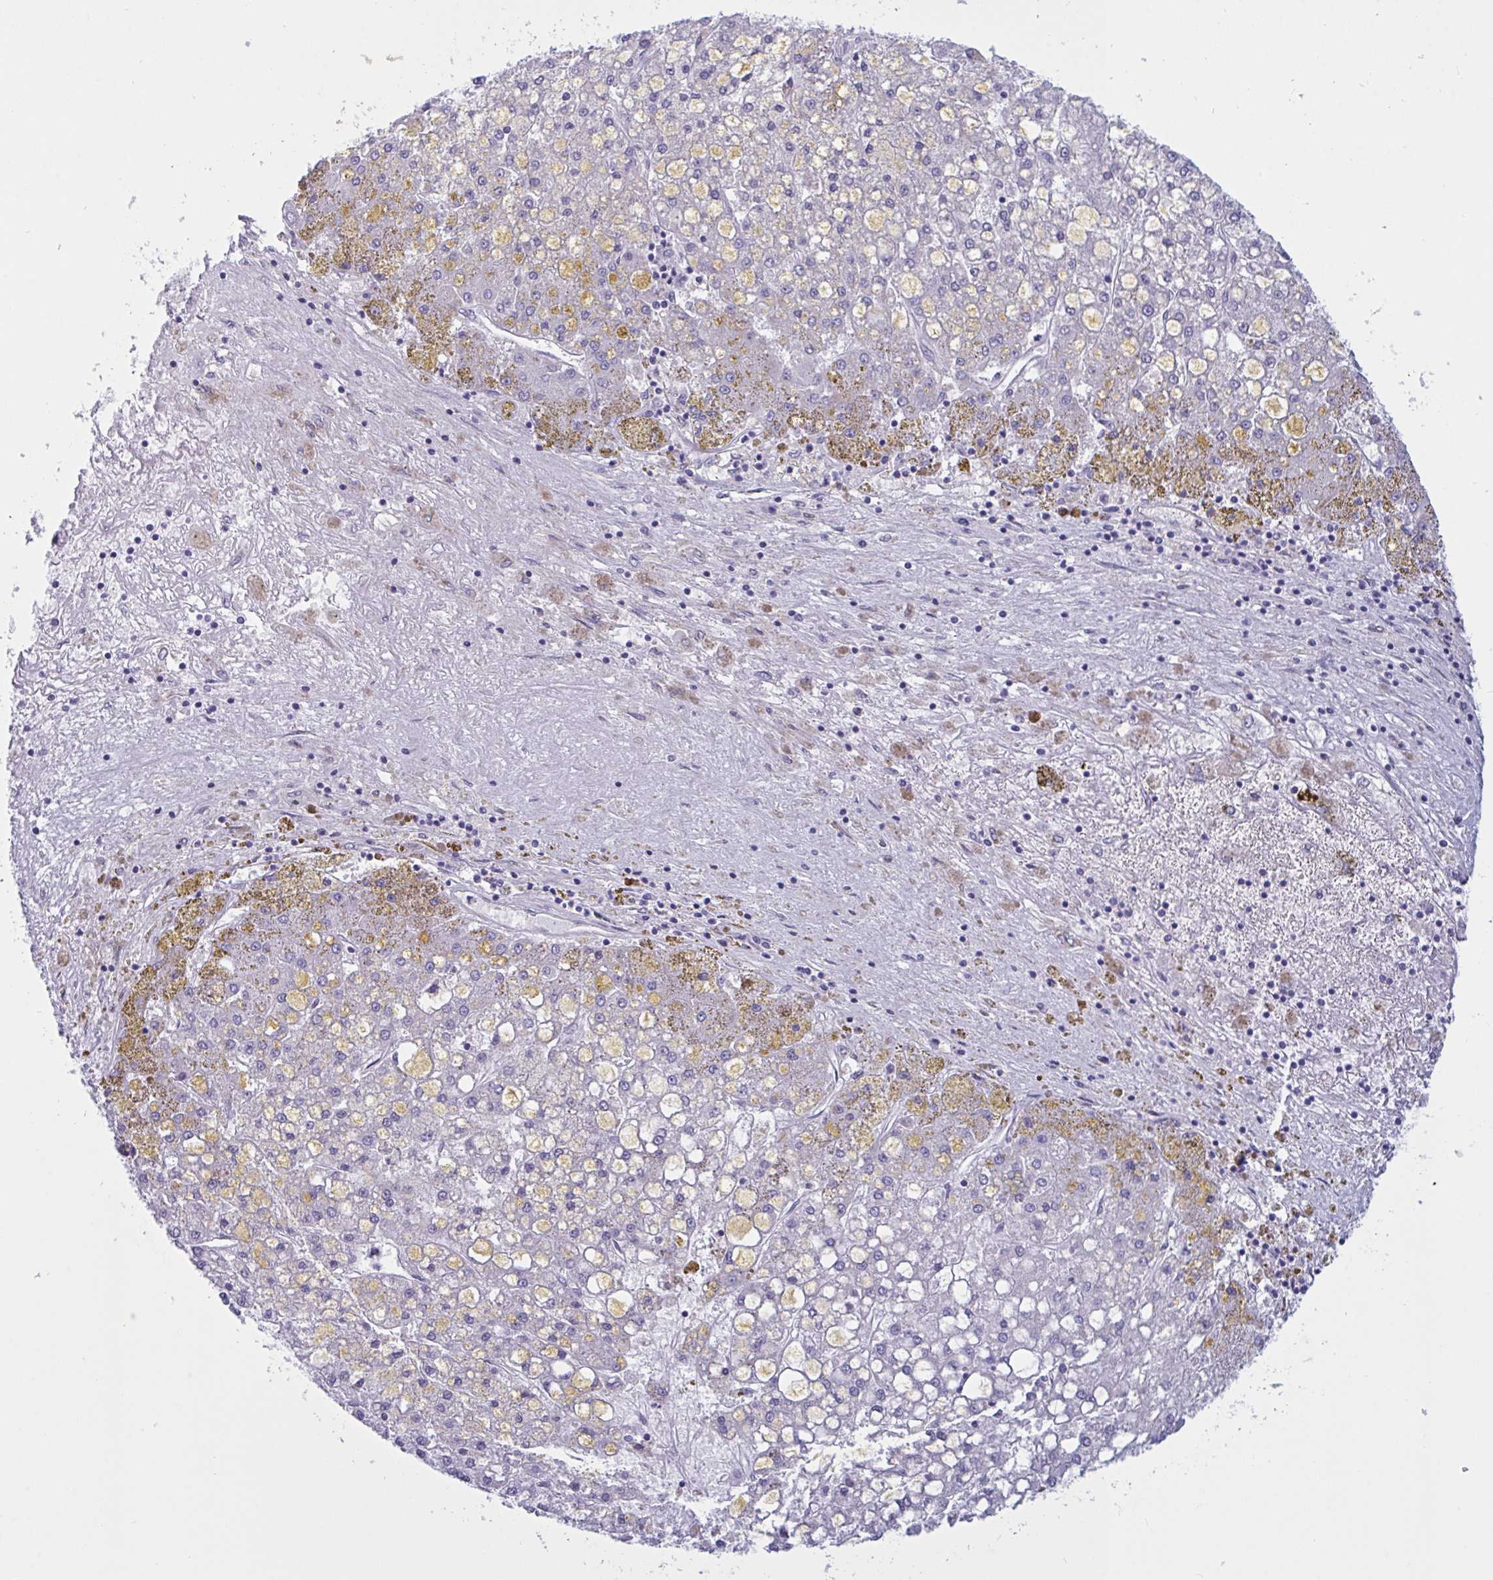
{"staining": {"intensity": "negative", "quantity": "none", "location": "none"}, "tissue": "liver cancer", "cell_type": "Tumor cells", "image_type": "cancer", "snomed": [{"axis": "morphology", "description": "Carcinoma, Hepatocellular, NOS"}, {"axis": "topography", "description": "Liver"}], "caption": "Tumor cells show no significant protein staining in hepatocellular carcinoma (liver).", "gene": "OXLD1", "patient": {"sex": "male", "age": 67}}